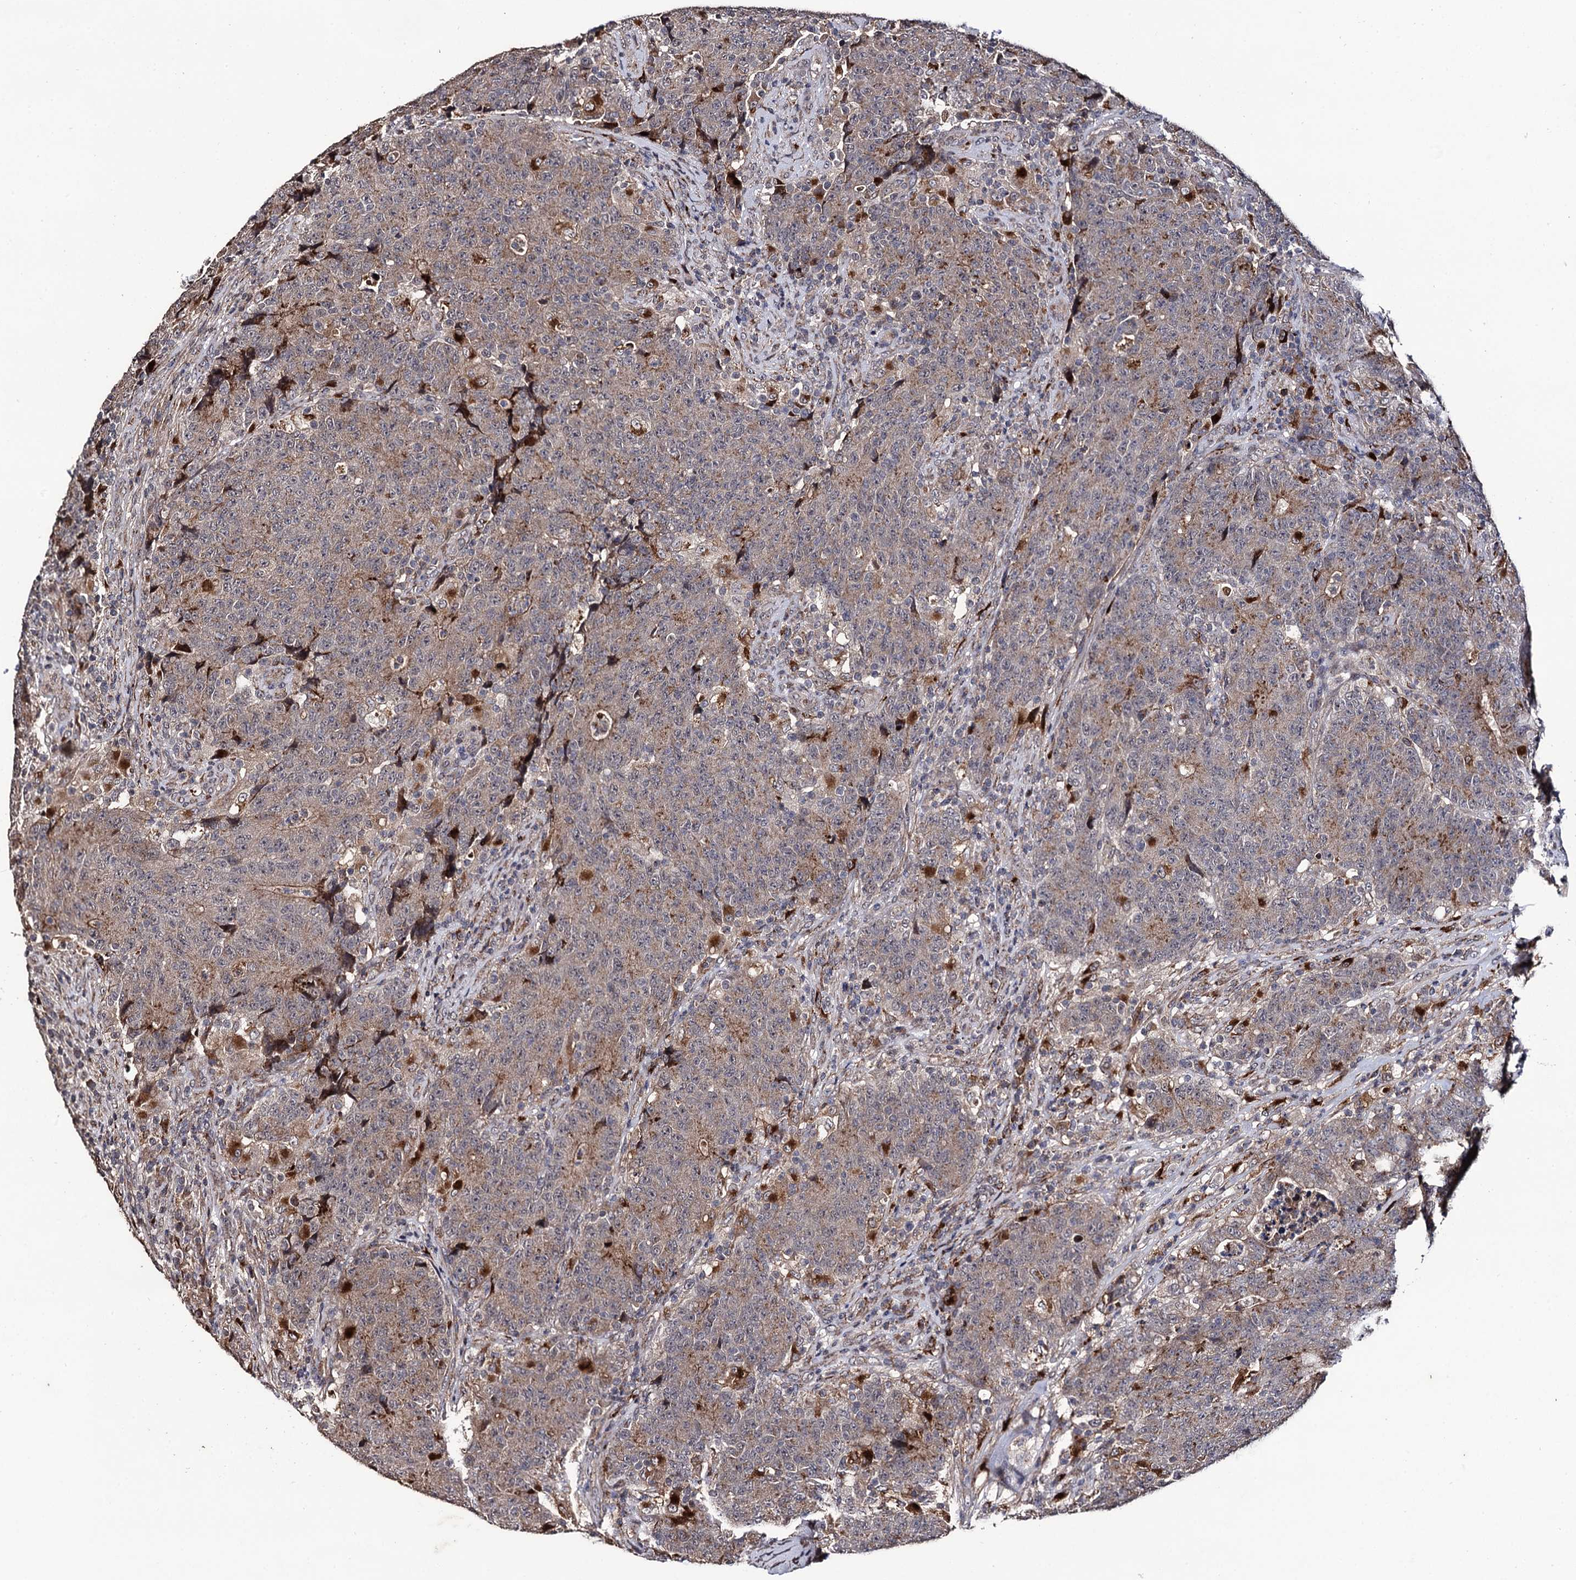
{"staining": {"intensity": "weak", "quantity": "25%-75%", "location": "cytoplasmic/membranous"}, "tissue": "colorectal cancer", "cell_type": "Tumor cells", "image_type": "cancer", "snomed": [{"axis": "morphology", "description": "Adenocarcinoma, NOS"}, {"axis": "topography", "description": "Colon"}], "caption": "IHC histopathology image of neoplastic tissue: human colorectal cancer (adenocarcinoma) stained using immunohistochemistry (IHC) demonstrates low levels of weak protein expression localized specifically in the cytoplasmic/membranous of tumor cells, appearing as a cytoplasmic/membranous brown color.", "gene": "MICAL2", "patient": {"sex": "female", "age": 75}}